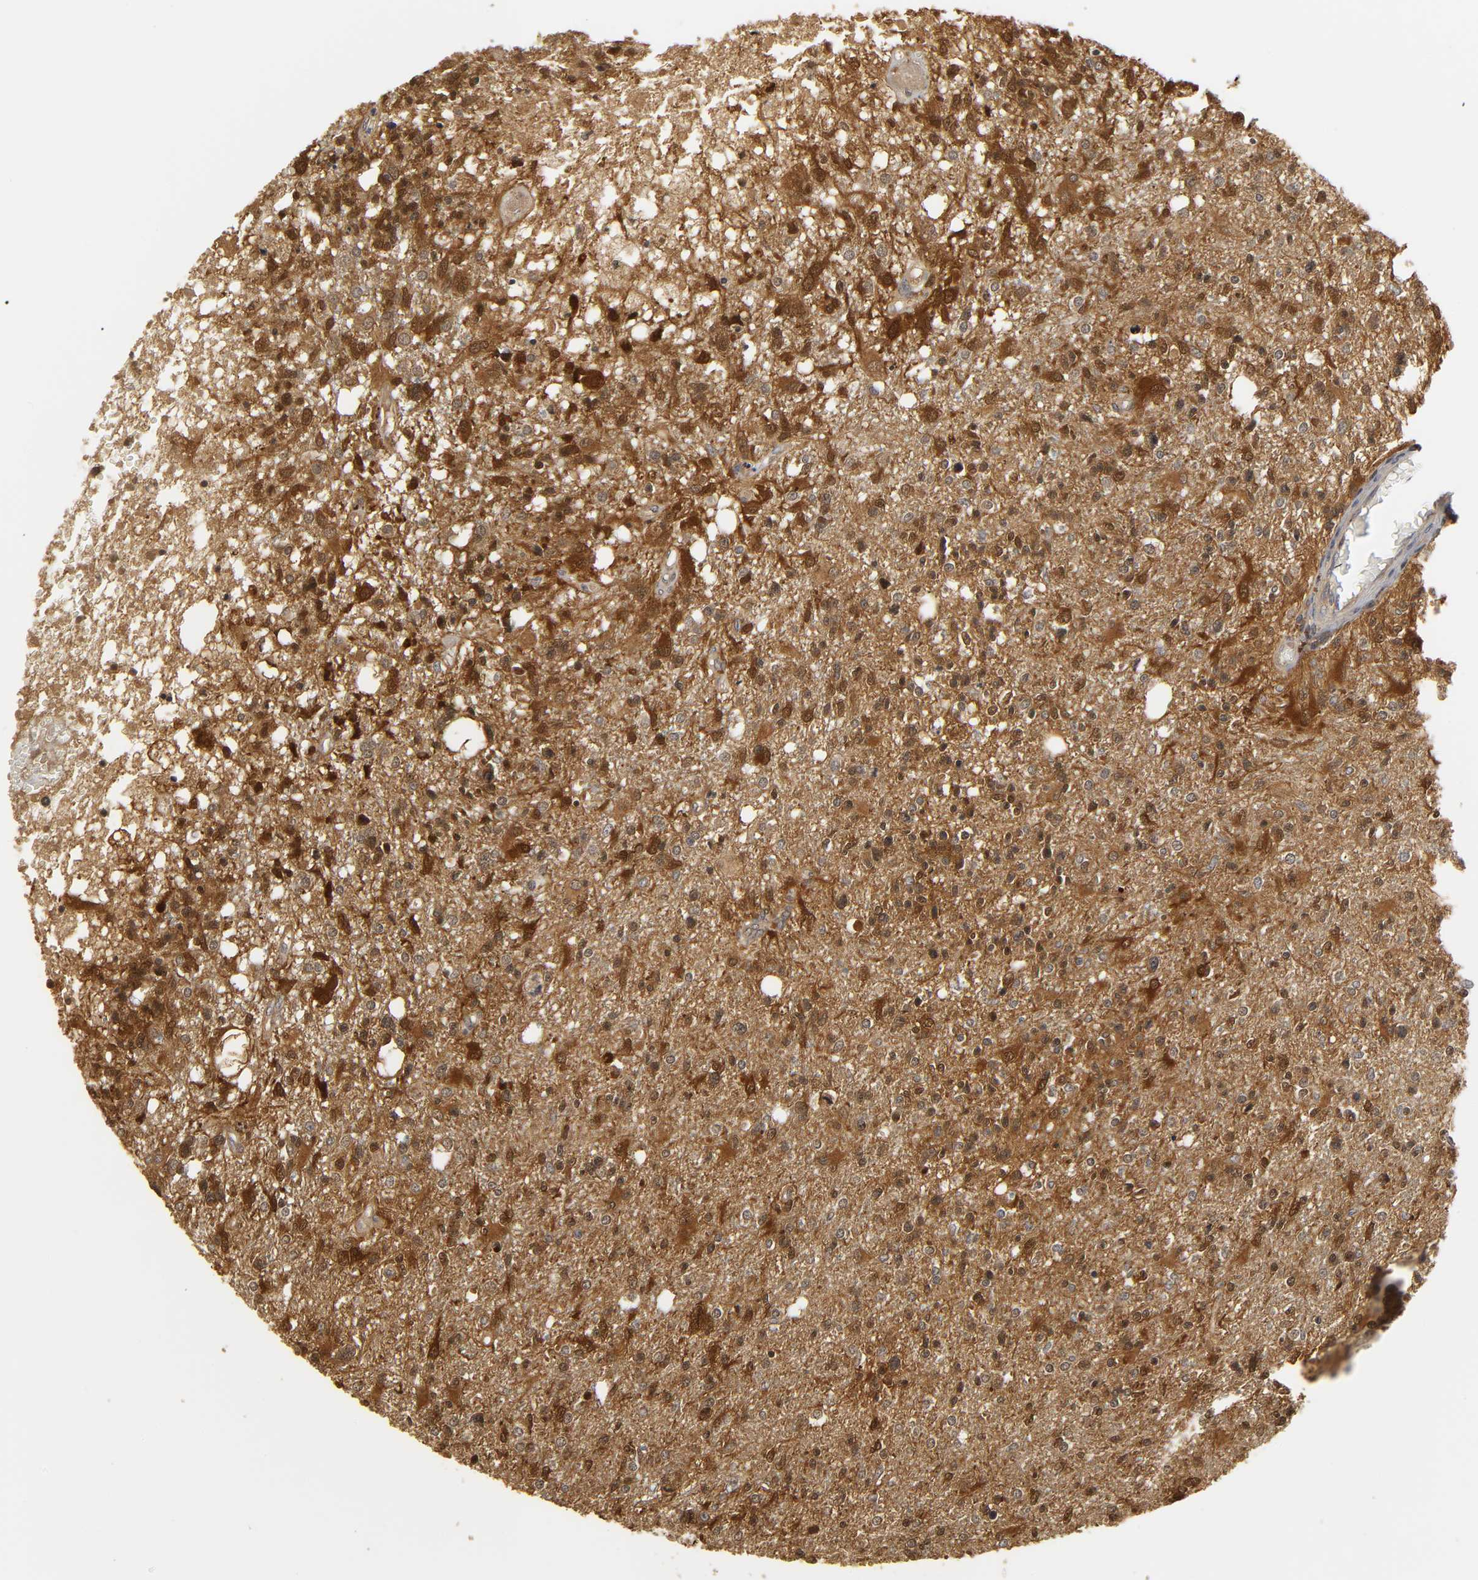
{"staining": {"intensity": "strong", "quantity": ">75%", "location": "cytoplasmic/membranous,nuclear"}, "tissue": "glioma", "cell_type": "Tumor cells", "image_type": "cancer", "snomed": [{"axis": "morphology", "description": "Glioma, malignant, High grade"}, {"axis": "topography", "description": "Cerebral cortex"}], "caption": "This histopathology image reveals IHC staining of malignant glioma (high-grade), with high strong cytoplasmic/membranous and nuclear staining in approximately >75% of tumor cells.", "gene": "PARK7", "patient": {"sex": "male", "age": 76}}